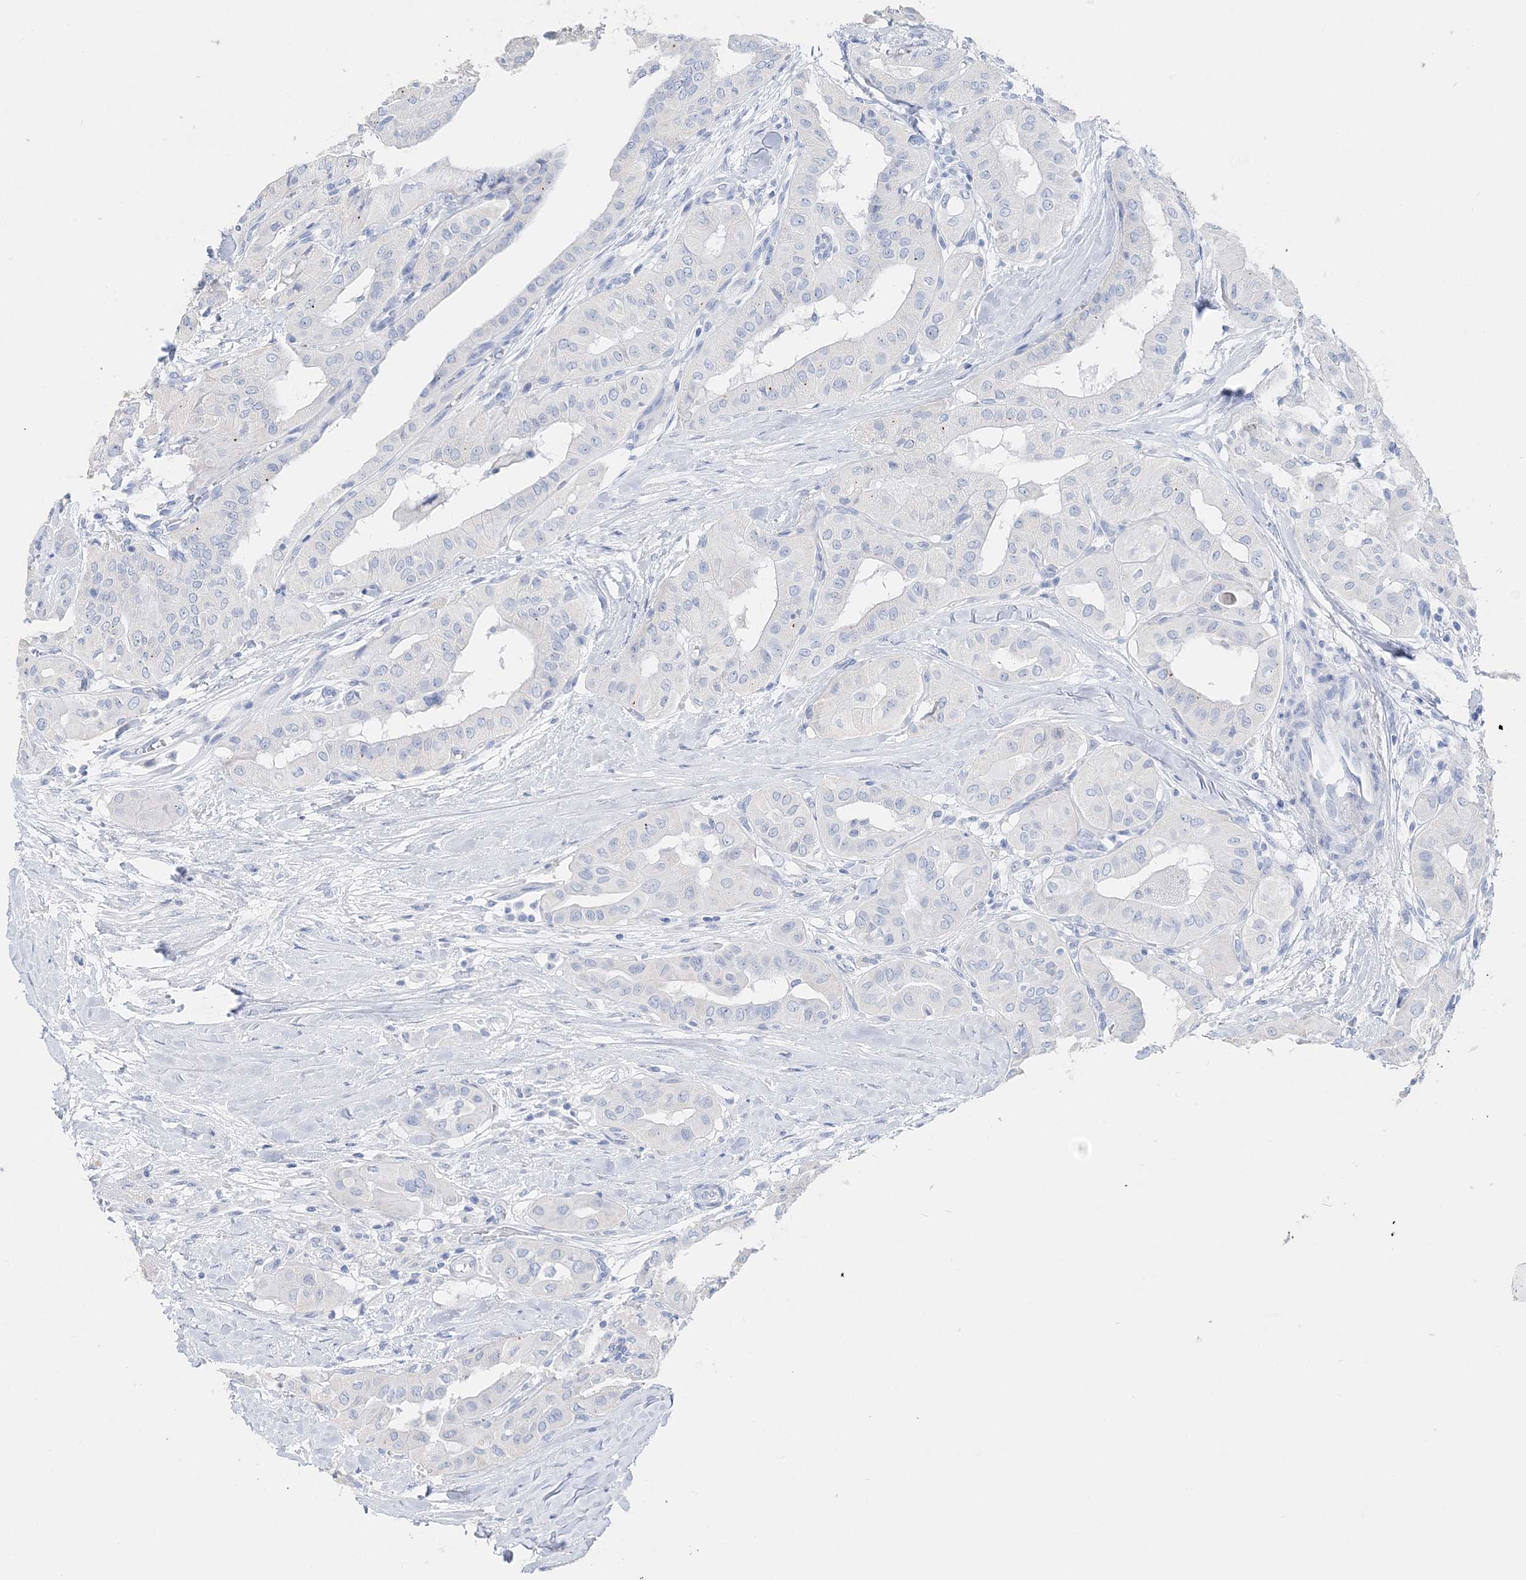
{"staining": {"intensity": "negative", "quantity": "none", "location": "none"}, "tissue": "thyroid cancer", "cell_type": "Tumor cells", "image_type": "cancer", "snomed": [{"axis": "morphology", "description": "Papillary adenocarcinoma, NOS"}, {"axis": "topography", "description": "Thyroid gland"}], "caption": "This photomicrograph is of papillary adenocarcinoma (thyroid) stained with IHC to label a protein in brown with the nuclei are counter-stained blue. There is no expression in tumor cells.", "gene": "TSPYL6", "patient": {"sex": "female", "age": 59}}